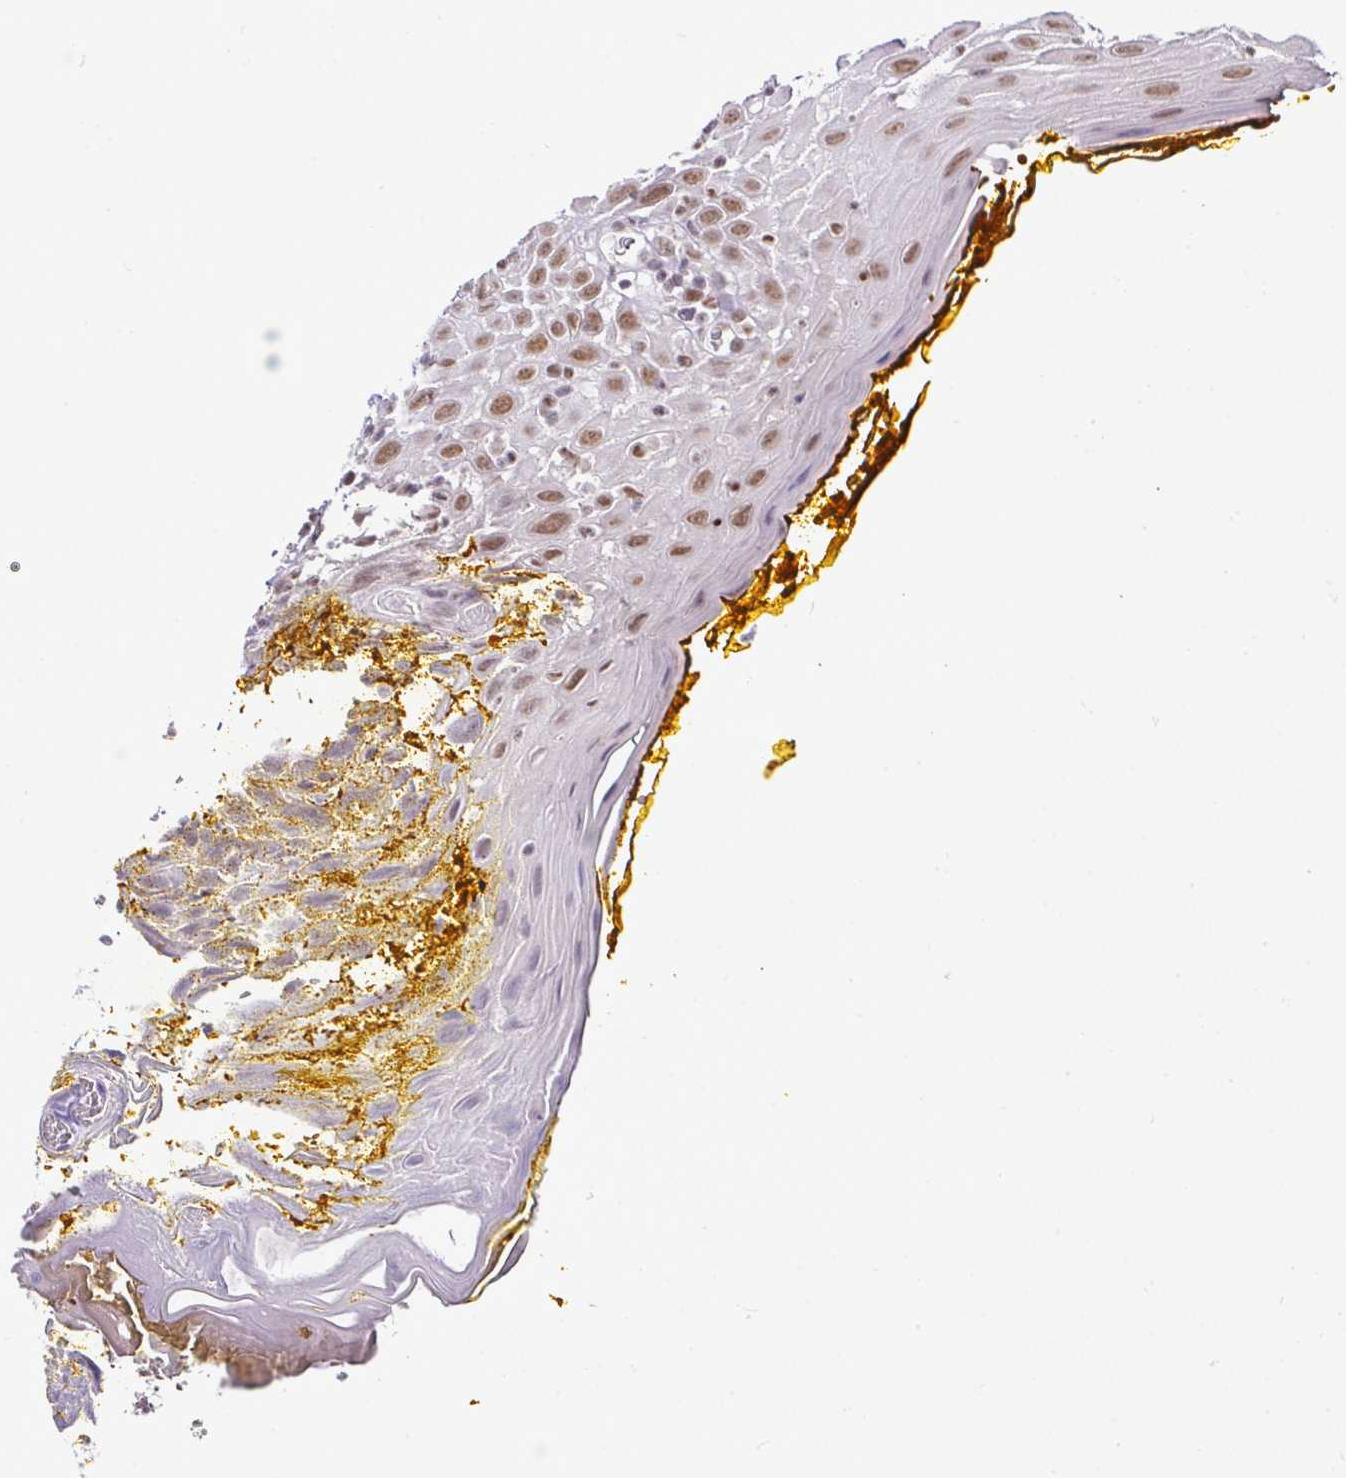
{"staining": {"intensity": "moderate", "quantity": ">75%", "location": "nuclear"}, "tissue": "oral mucosa", "cell_type": "Squamous epithelial cells", "image_type": "normal", "snomed": [{"axis": "morphology", "description": "Normal tissue, NOS"}, {"axis": "morphology", "description": "Squamous cell carcinoma, NOS"}, {"axis": "topography", "description": "Oral tissue"}, {"axis": "topography", "description": "Tounge, NOS"}, {"axis": "topography", "description": "Head-Neck"}], "caption": "The histopathology image reveals staining of benign oral mucosa, revealing moderate nuclear protein expression (brown color) within squamous epithelial cells.", "gene": "PGAP4", "patient": {"sex": "male", "age": 76}}